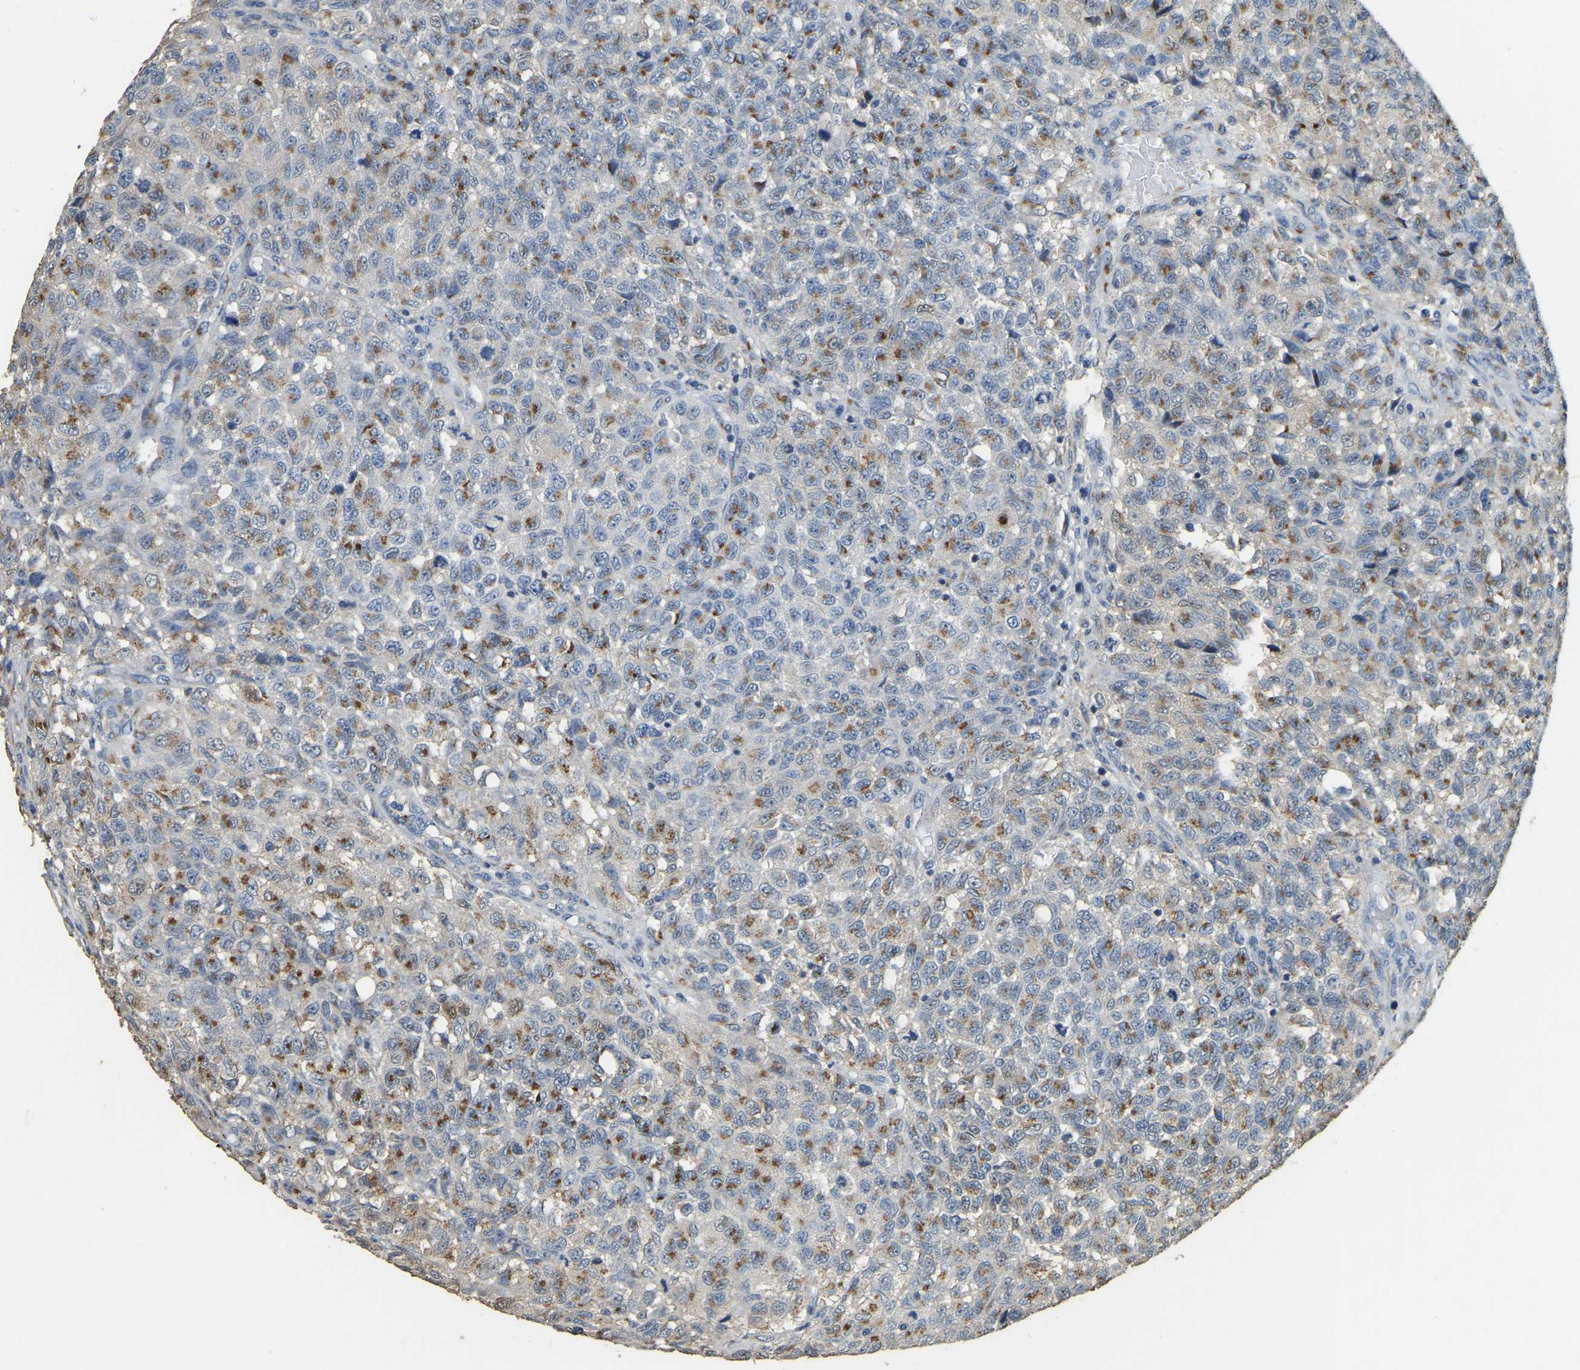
{"staining": {"intensity": "moderate", "quantity": ">75%", "location": "cytoplasmic/membranous"}, "tissue": "testis cancer", "cell_type": "Tumor cells", "image_type": "cancer", "snomed": [{"axis": "morphology", "description": "Seminoma, NOS"}, {"axis": "topography", "description": "Testis"}], "caption": "Human seminoma (testis) stained for a protein (brown) exhibits moderate cytoplasmic/membranous positive staining in about >75% of tumor cells.", "gene": "FAM174A", "patient": {"sex": "male", "age": 59}}